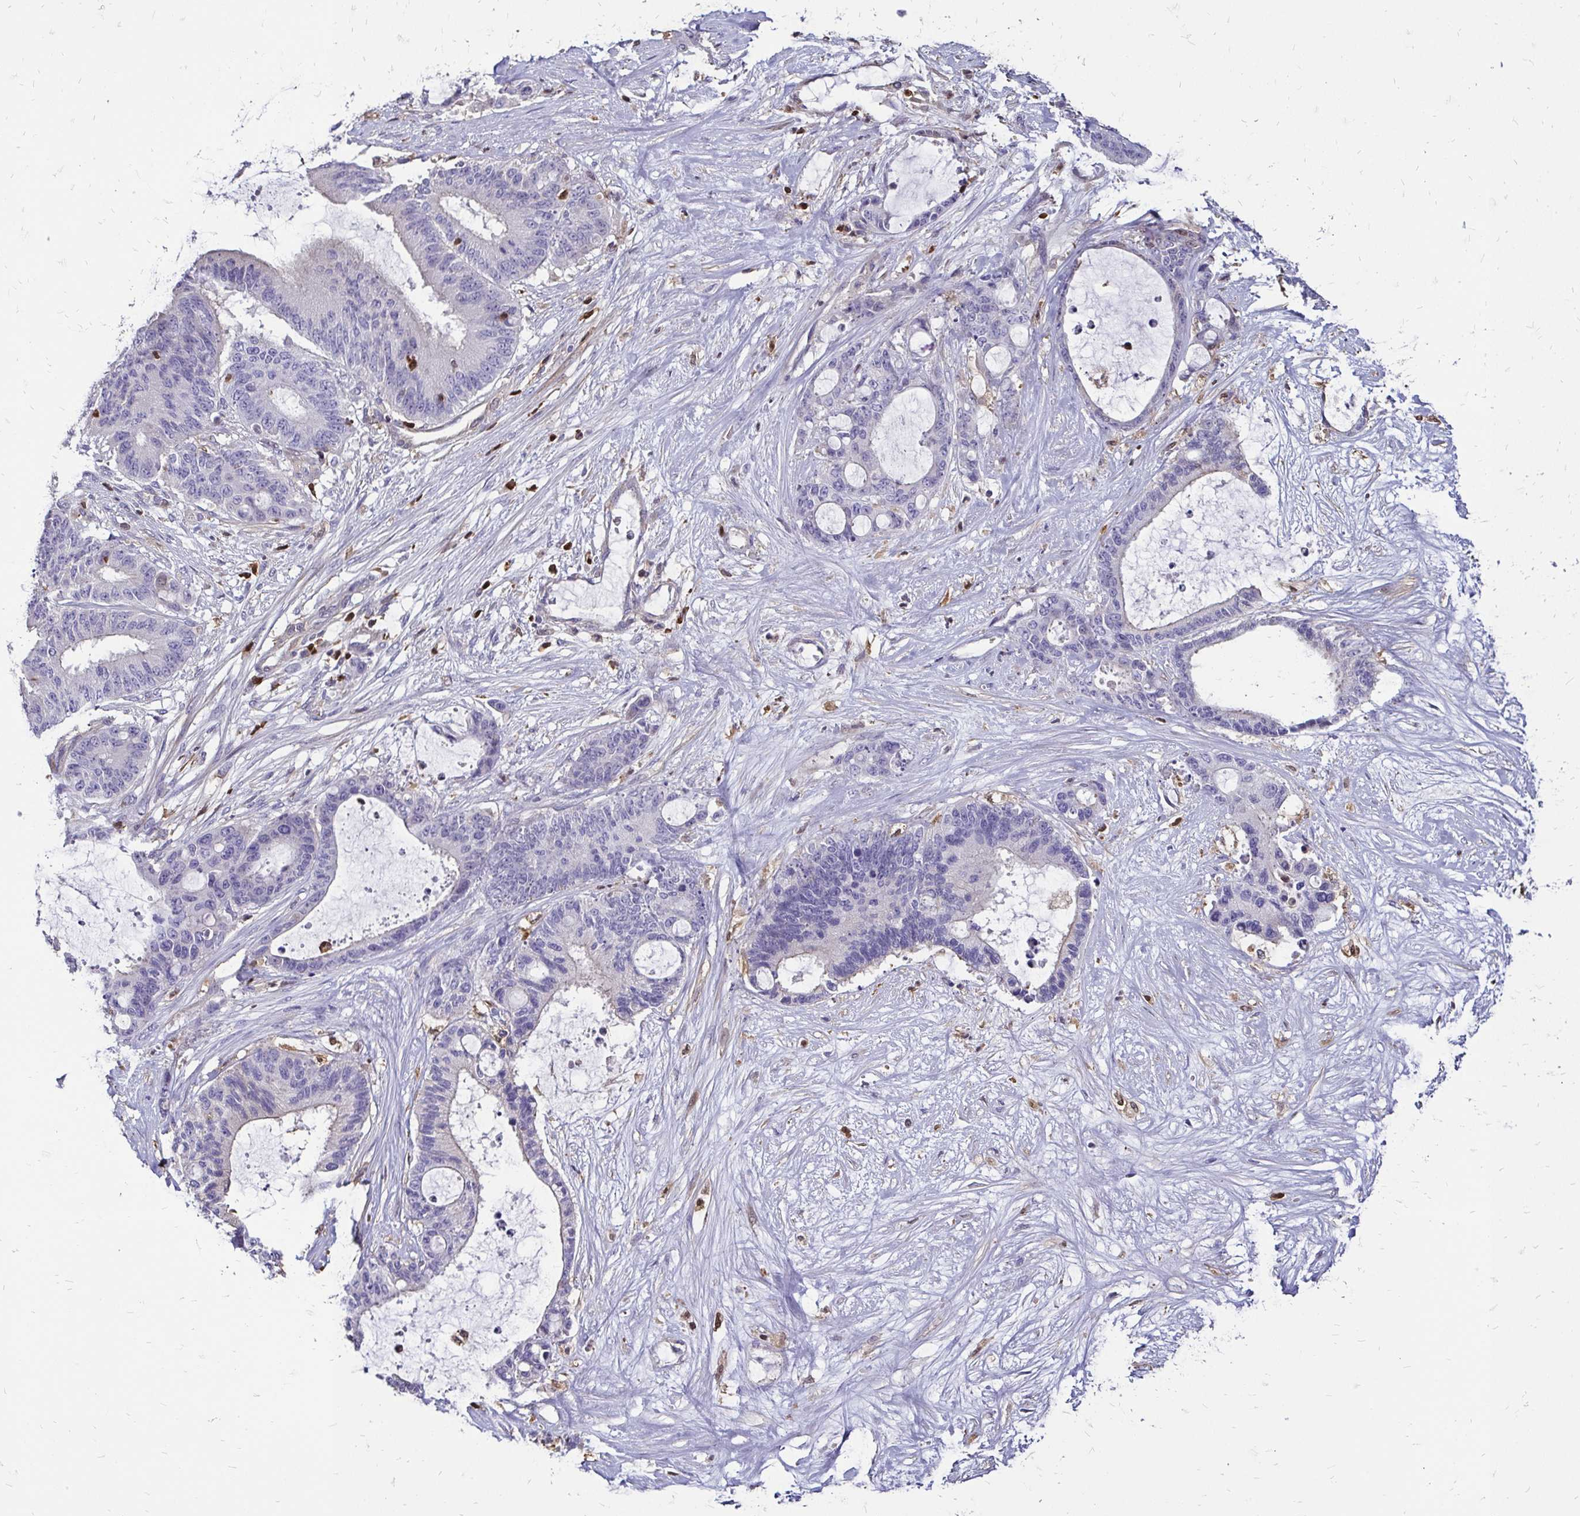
{"staining": {"intensity": "negative", "quantity": "none", "location": "none"}, "tissue": "liver cancer", "cell_type": "Tumor cells", "image_type": "cancer", "snomed": [{"axis": "morphology", "description": "Normal tissue, NOS"}, {"axis": "morphology", "description": "Cholangiocarcinoma"}, {"axis": "topography", "description": "Liver"}, {"axis": "topography", "description": "Peripheral nerve tissue"}], "caption": "Immunohistochemical staining of liver cancer (cholangiocarcinoma) demonstrates no significant staining in tumor cells. (Brightfield microscopy of DAB (3,3'-diaminobenzidine) immunohistochemistry at high magnification).", "gene": "ZFP1", "patient": {"sex": "female", "age": 73}}